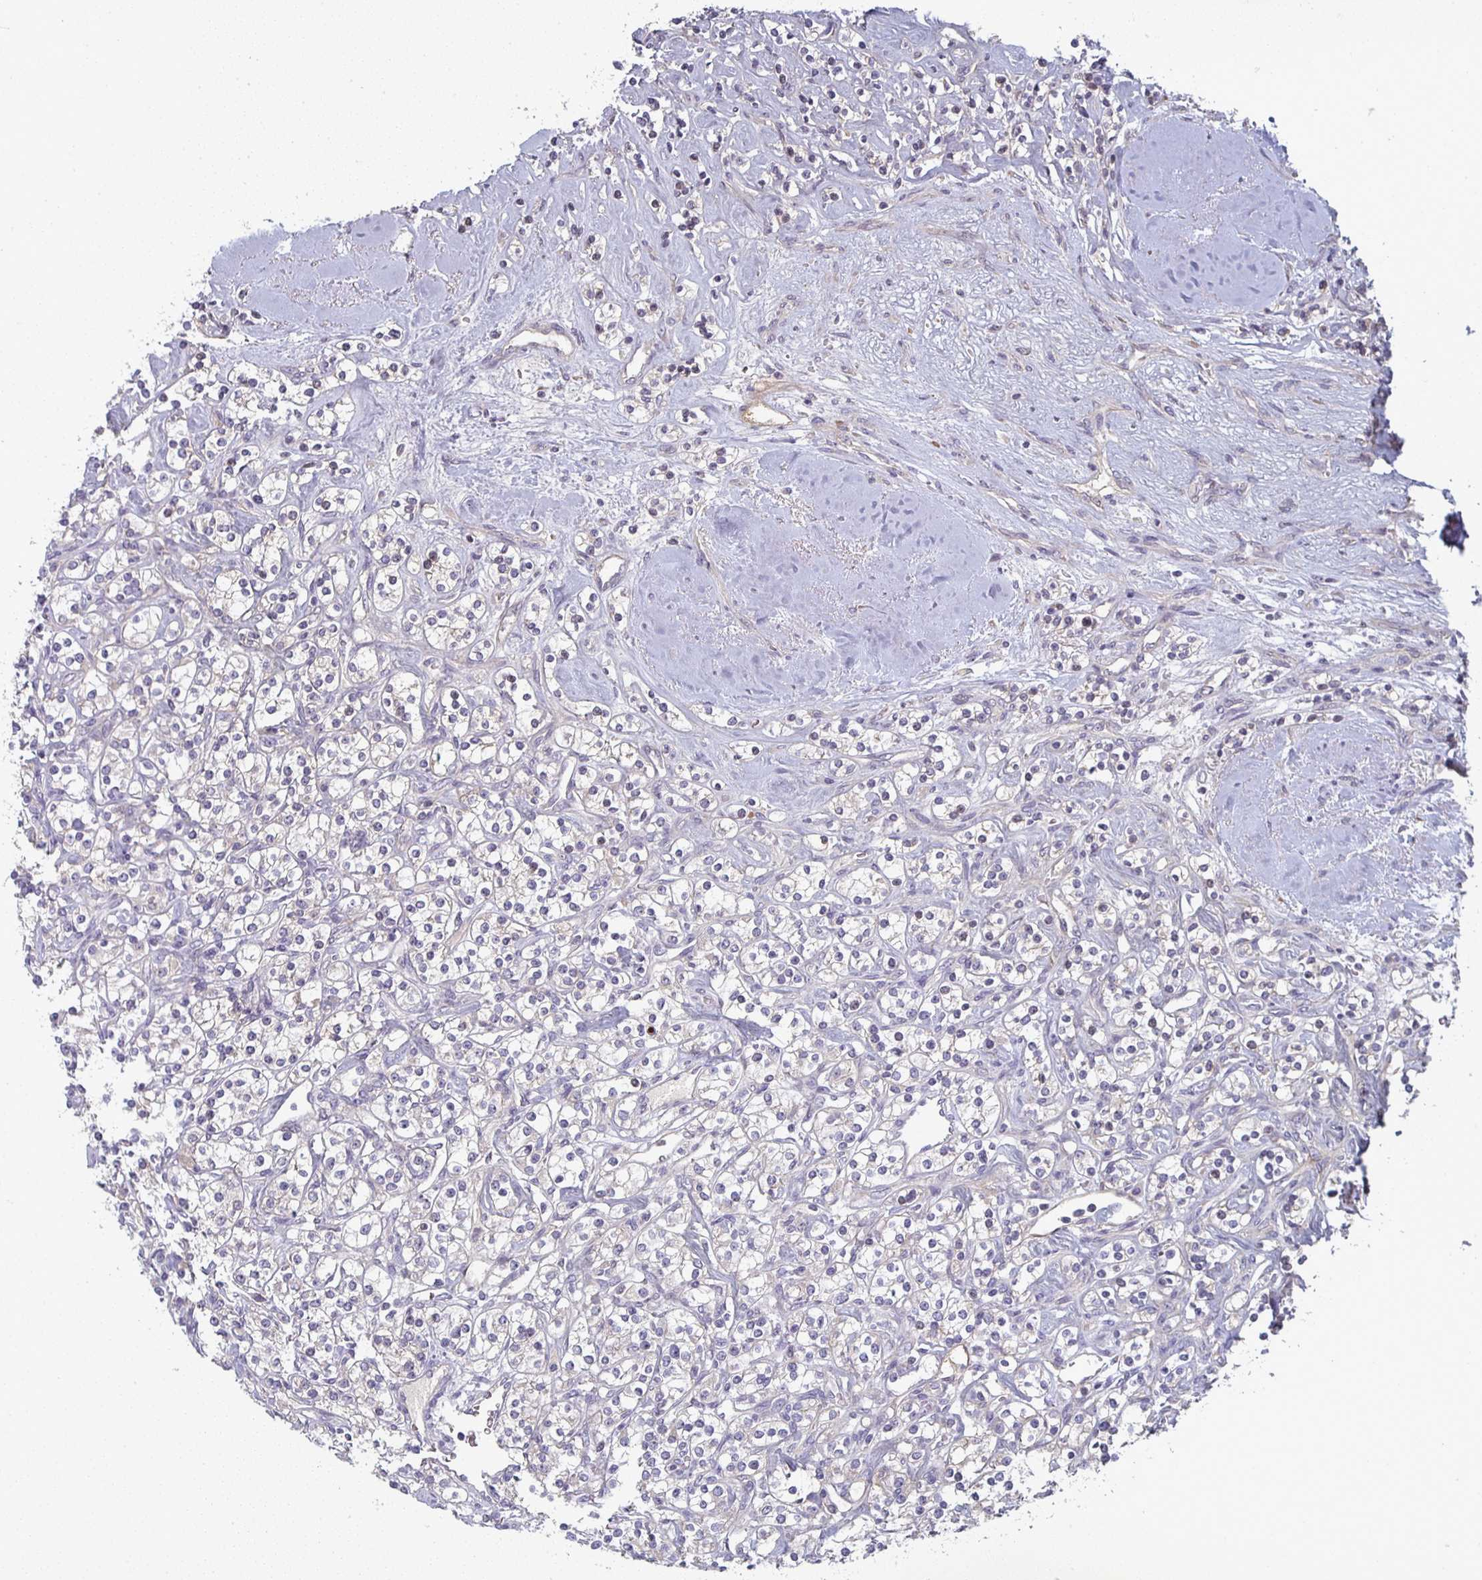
{"staining": {"intensity": "weak", "quantity": "<25%", "location": "cytoplasmic/membranous"}, "tissue": "renal cancer", "cell_type": "Tumor cells", "image_type": "cancer", "snomed": [{"axis": "morphology", "description": "Adenocarcinoma, NOS"}, {"axis": "topography", "description": "Kidney"}], "caption": "This micrograph is of renal adenocarcinoma stained with immunohistochemistry to label a protein in brown with the nuclei are counter-stained blue. There is no staining in tumor cells. (Immunohistochemistry, brightfield microscopy, high magnification).", "gene": "CTHRC1", "patient": {"sex": "male", "age": 77}}